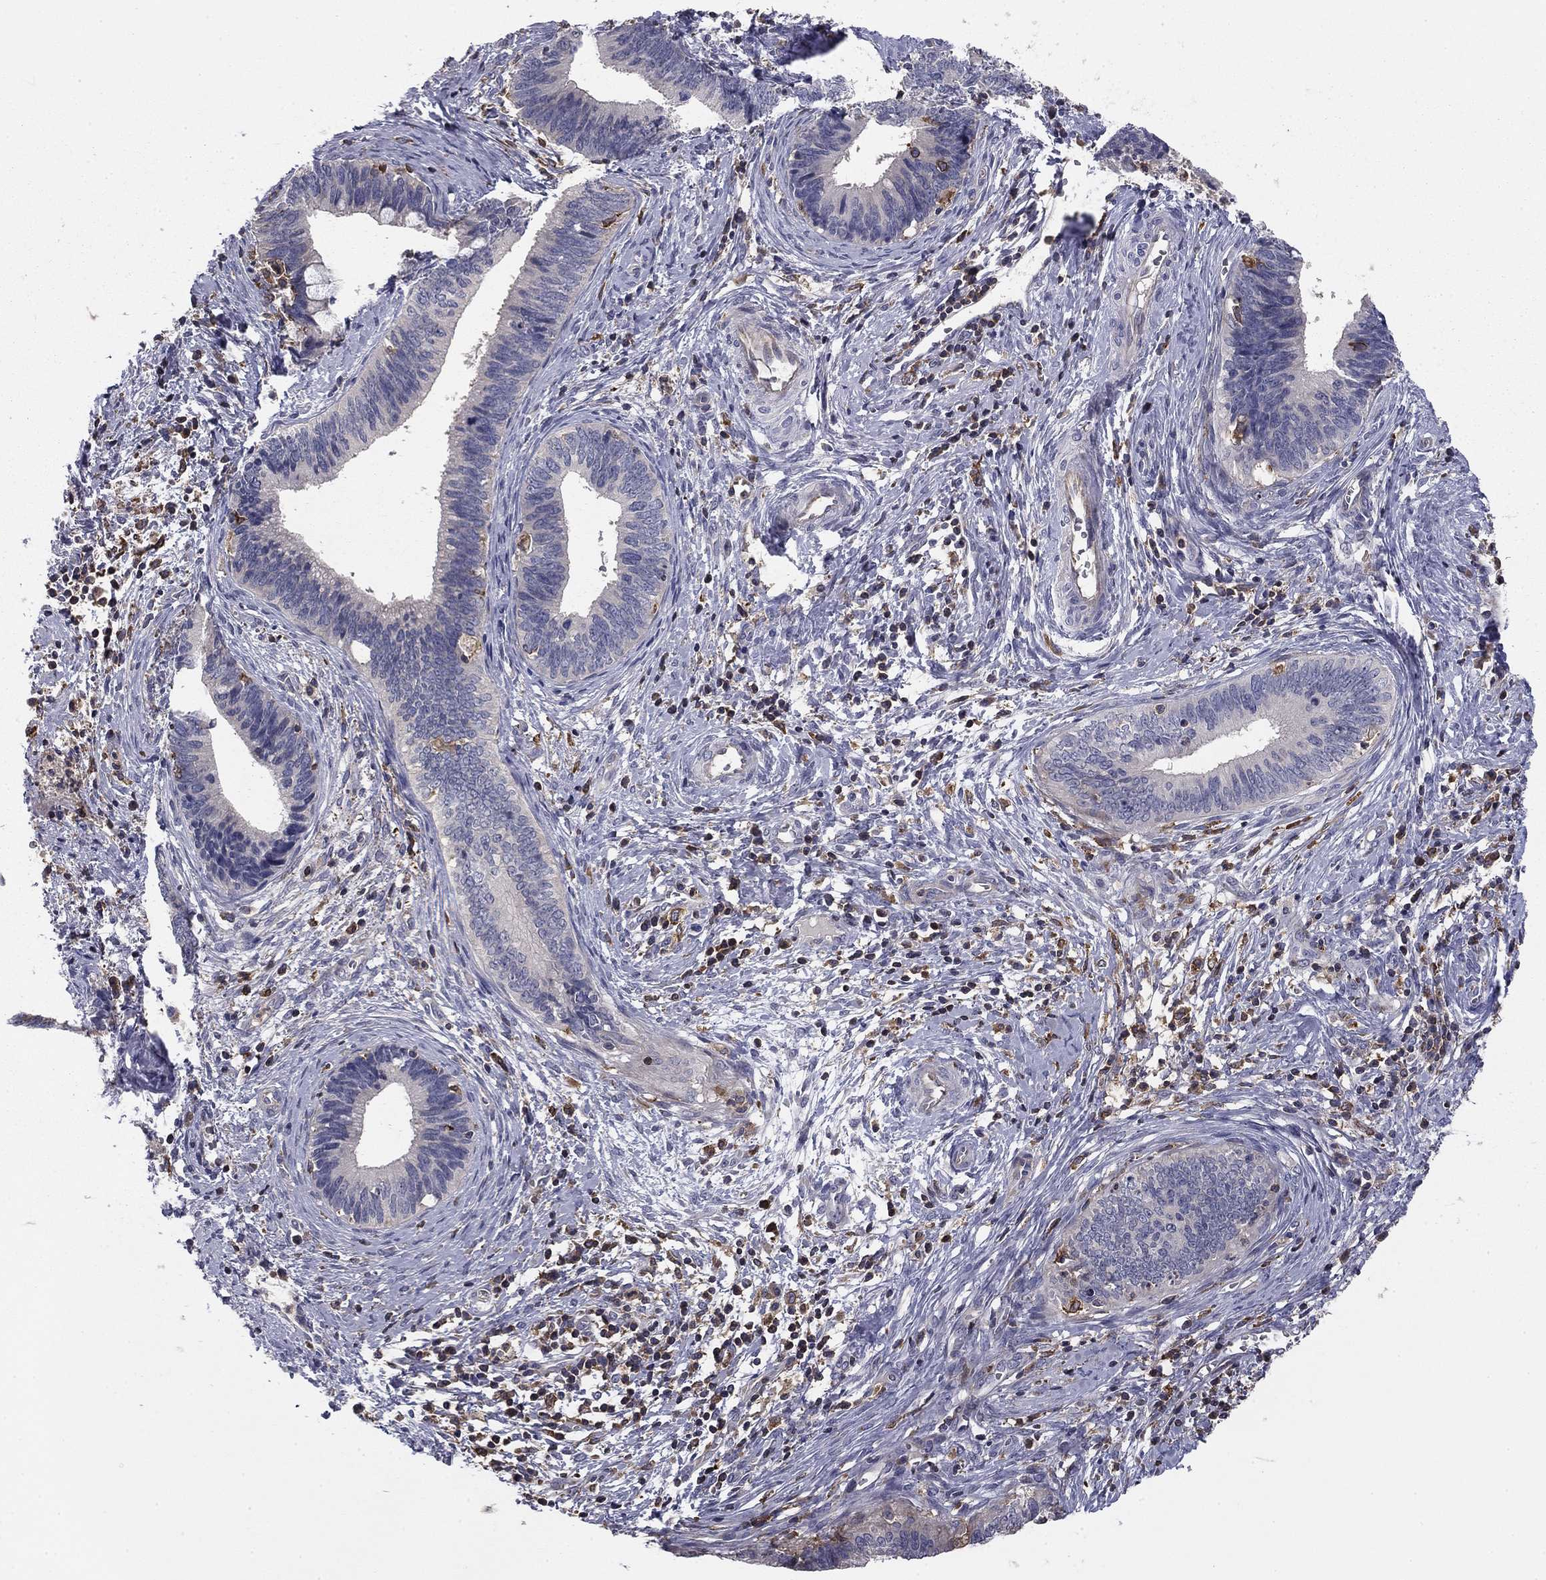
{"staining": {"intensity": "negative", "quantity": "none", "location": "none"}, "tissue": "cervical cancer", "cell_type": "Tumor cells", "image_type": "cancer", "snomed": [{"axis": "morphology", "description": "Adenocarcinoma, NOS"}, {"axis": "topography", "description": "Cervix"}], "caption": "This is a micrograph of immunohistochemistry staining of cervical adenocarcinoma, which shows no positivity in tumor cells.", "gene": "PLCB2", "patient": {"sex": "female", "age": 42}}